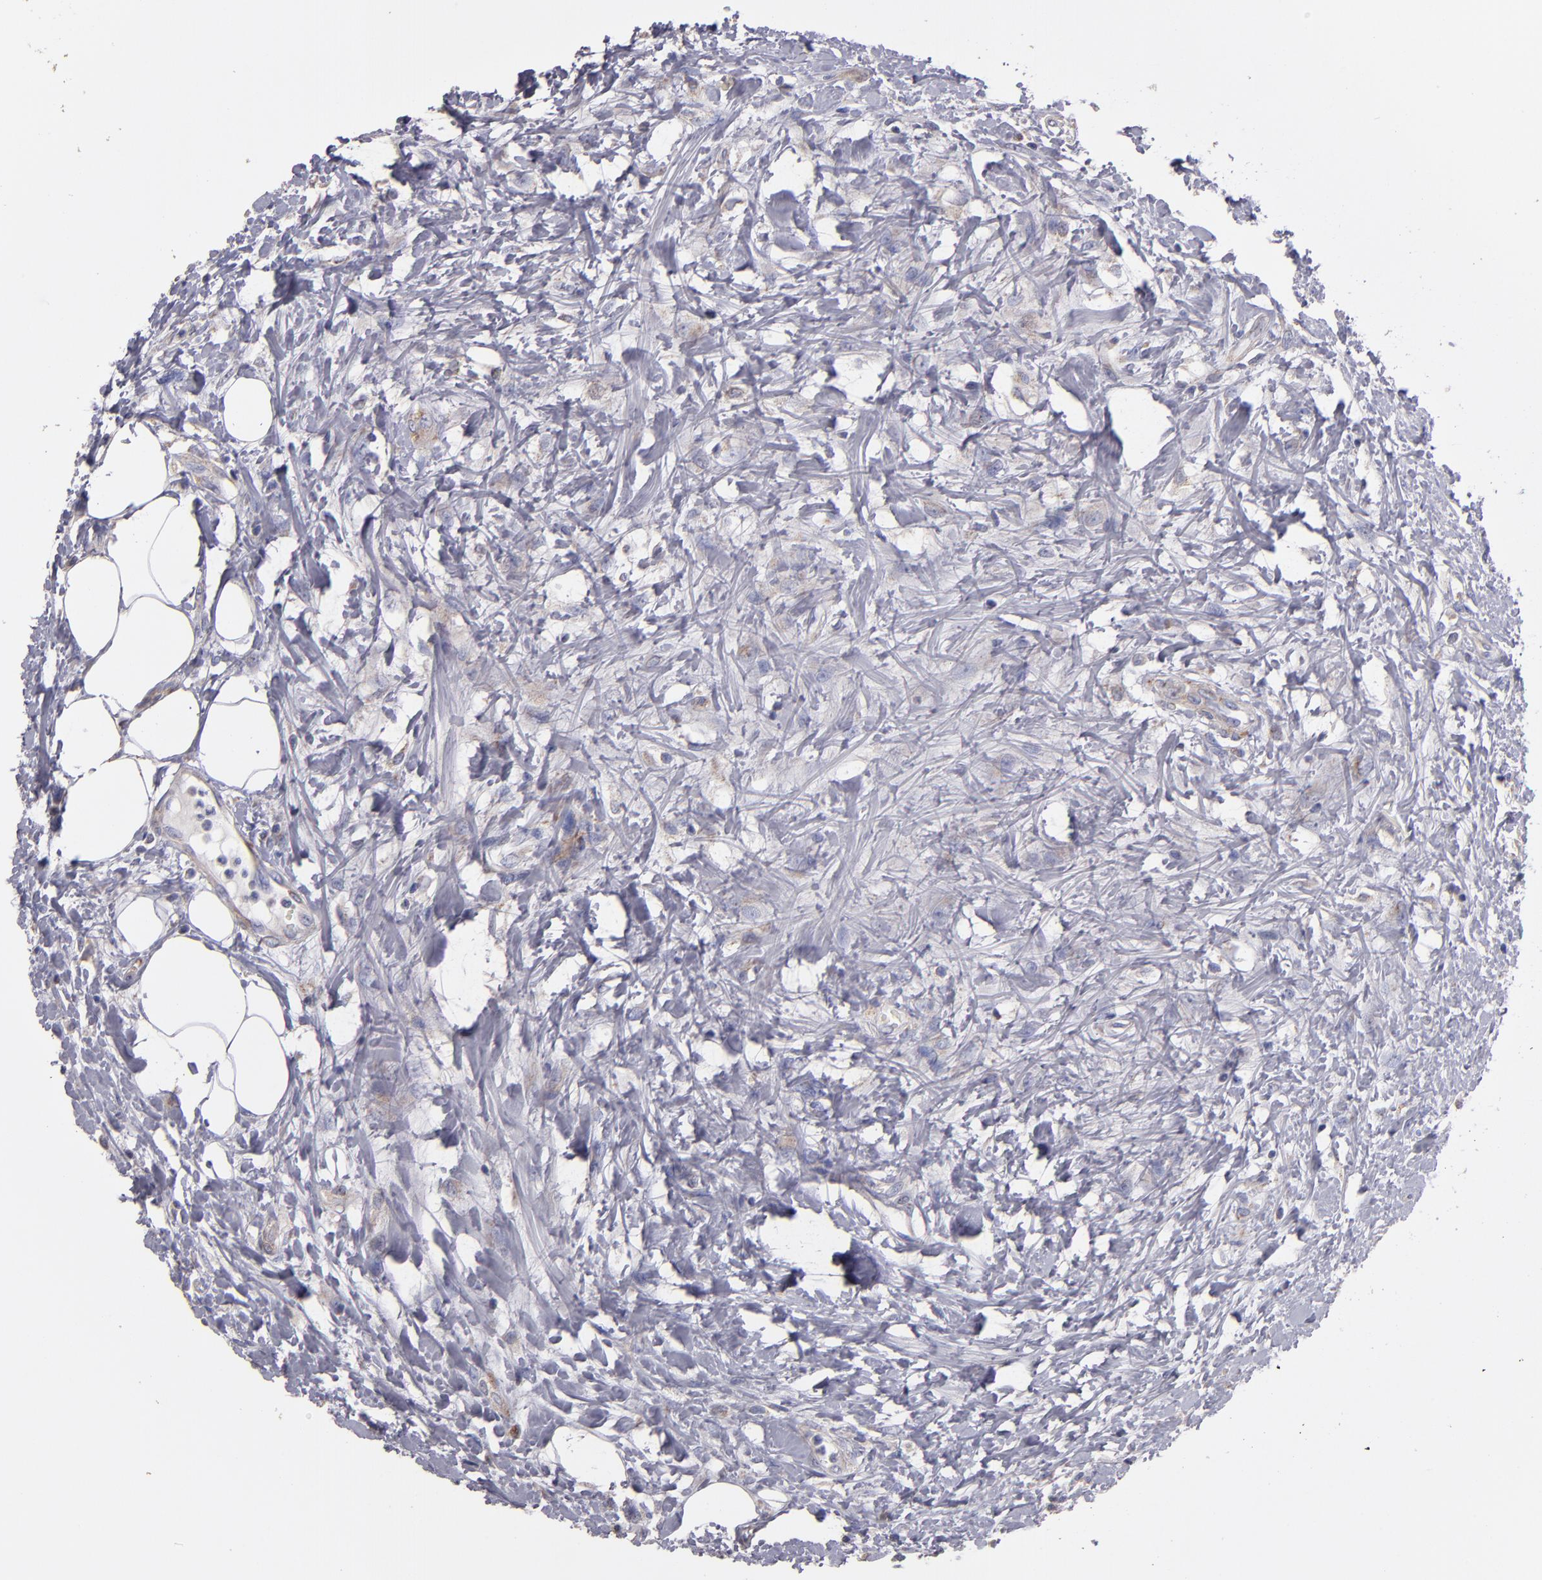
{"staining": {"intensity": "weak", "quantity": "25%-75%", "location": "cytoplasmic/membranous"}, "tissue": "urothelial cancer", "cell_type": "Tumor cells", "image_type": "cancer", "snomed": [{"axis": "morphology", "description": "Urothelial carcinoma, High grade"}, {"axis": "topography", "description": "Urinary bladder"}], "caption": "Protein staining displays weak cytoplasmic/membranous expression in about 25%-75% of tumor cells in urothelial cancer.", "gene": "CLTA", "patient": {"sex": "male", "age": 56}}